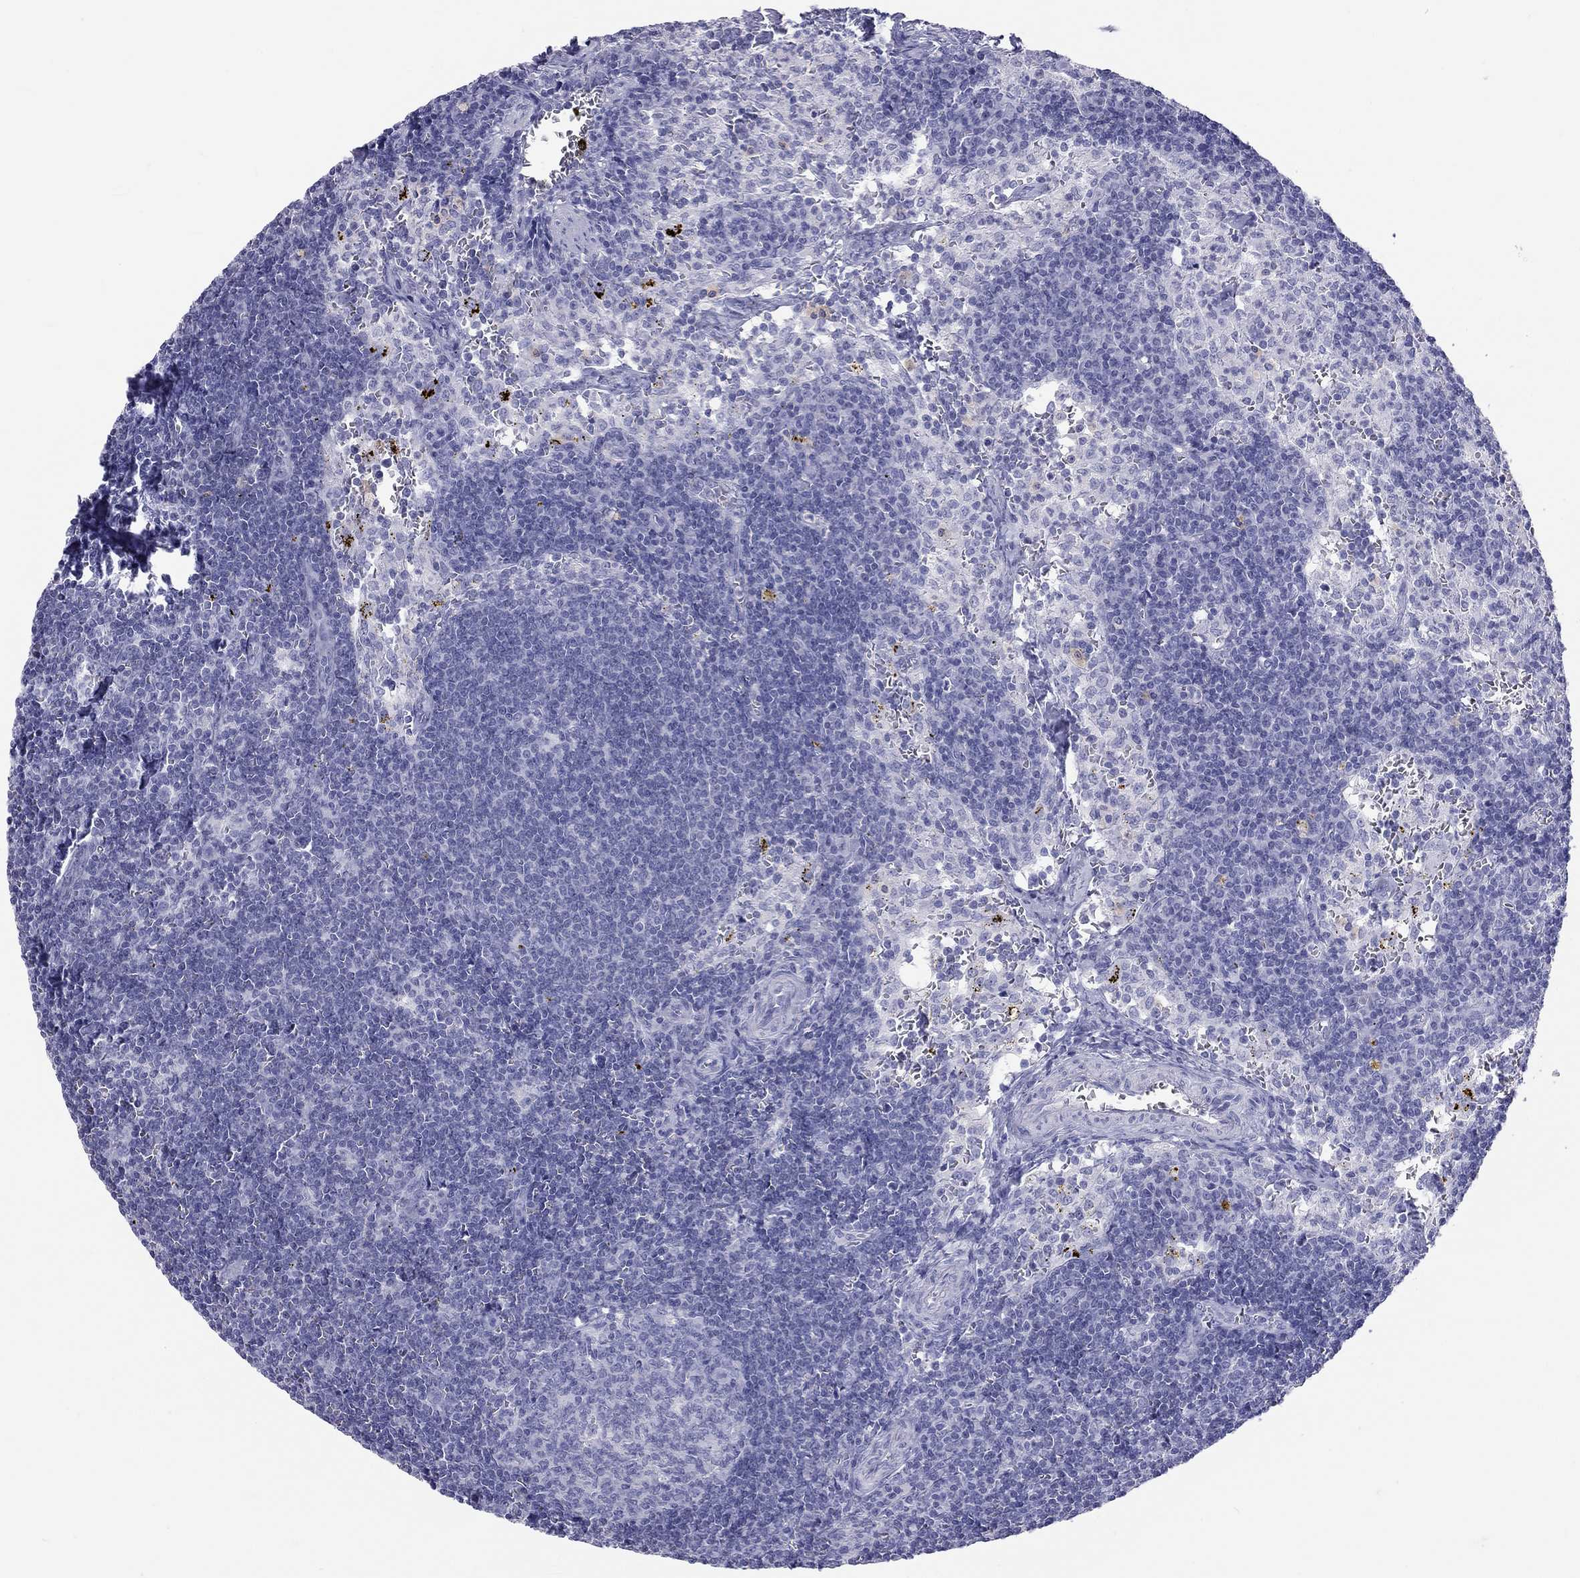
{"staining": {"intensity": "negative", "quantity": "none", "location": "none"}, "tissue": "lymph node", "cell_type": "Germinal center cells", "image_type": "normal", "snomed": [{"axis": "morphology", "description": "Normal tissue, NOS"}, {"axis": "topography", "description": "Lymph node"}], "caption": "IHC histopathology image of unremarkable lymph node: human lymph node stained with DAB (3,3'-diaminobenzidine) demonstrates no significant protein staining in germinal center cells.", "gene": "DPY19L2", "patient": {"sex": "female", "age": 52}}